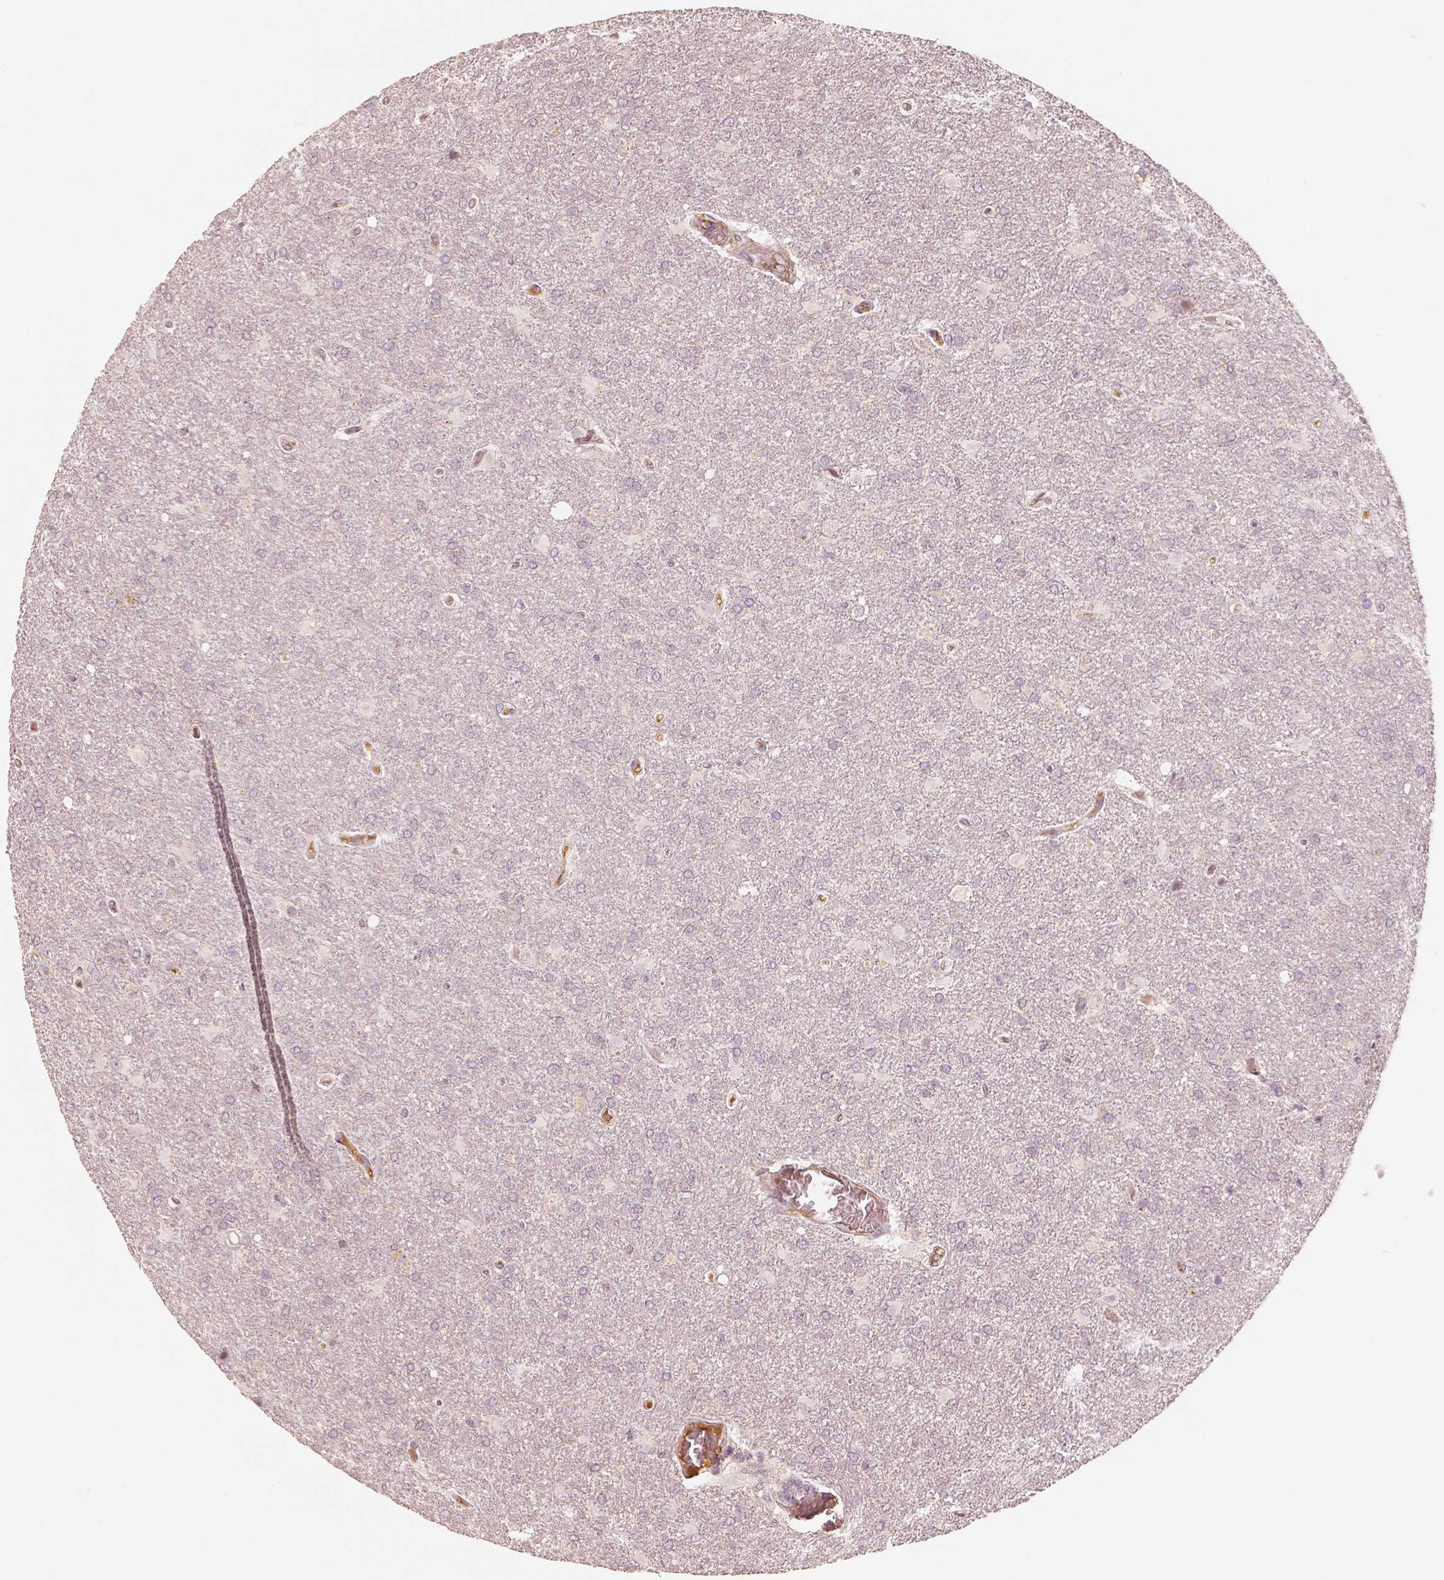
{"staining": {"intensity": "negative", "quantity": "none", "location": "none"}, "tissue": "glioma", "cell_type": "Tumor cells", "image_type": "cancer", "snomed": [{"axis": "morphology", "description": "Glioma, malignant, High grade"}, {"axis": "topography", "description": "Brain"}], "caption": "The immunohistochemistry (IHC) image has no significant positivity in tumor cells of malignant glioma (high-grade) tissue. (Brightfield microscopy of DAB immunohistochemistry at high magnification).", "gene": "GORASP2", "patient": {"sex": "male", "age": 68}}